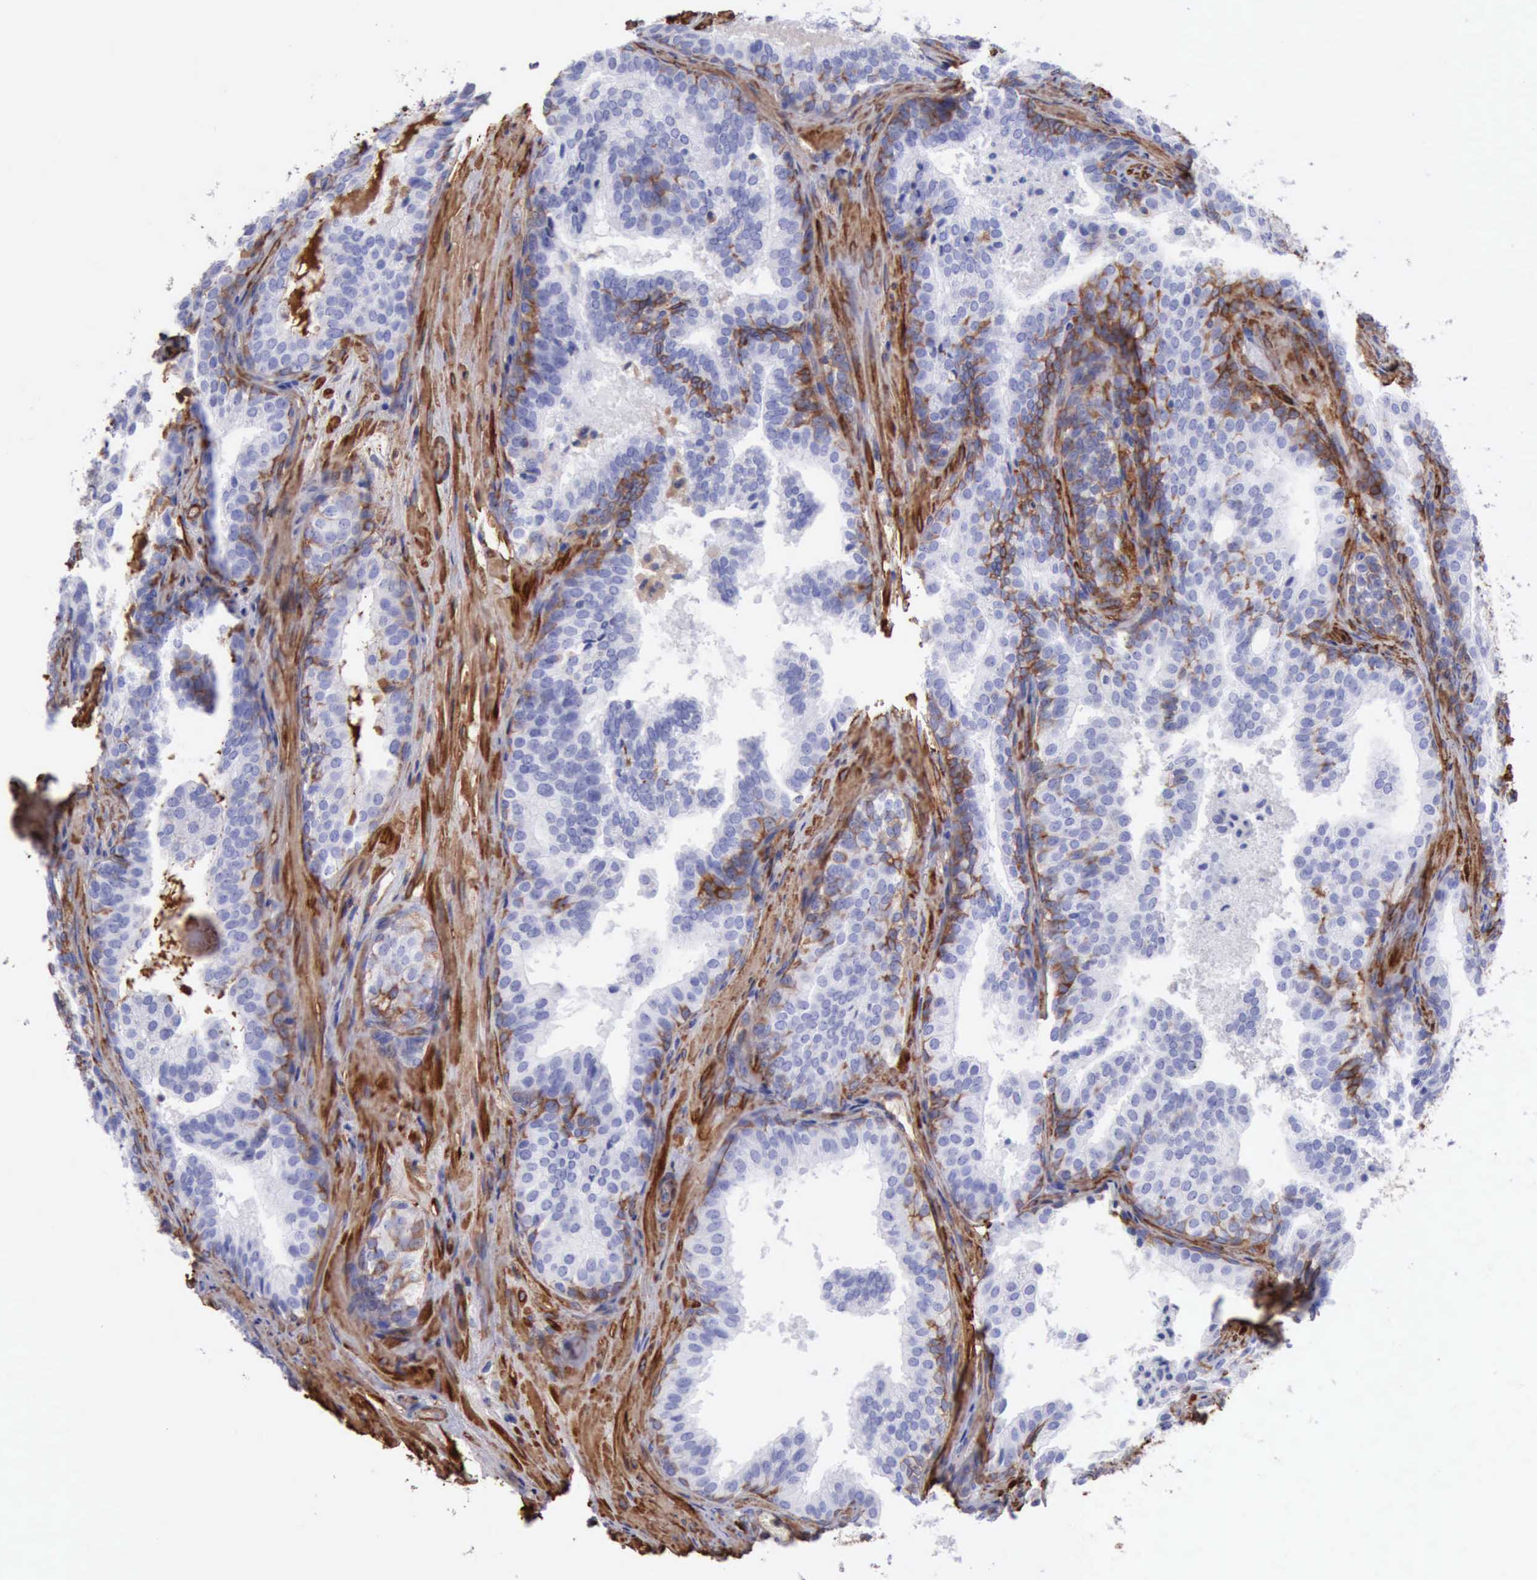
{"staining": {"intensity": "negative", "quantity": "none", "location": "none"}, "tissue": "prostate cancer", "cell_type": "Tumor cells", "image_type": "cancer", "snomed": [{"axis": "morphology", "description": "Adenocarcinoma, Low grade"}, {"axis": "topography", "description": "Prostate"}], "caption": "Histopathology image shows no significant protein staining in tumor cells of prostate cancer (adenocarcinoma (low-grade)). The staining was performed using DAB to visualize the protein expression in brown, while the nuclei were stained in blue with hematoxylin (Magnification: 20x).", "gene": "FLNA", "patient": {"sex": "male", "age": 69}}